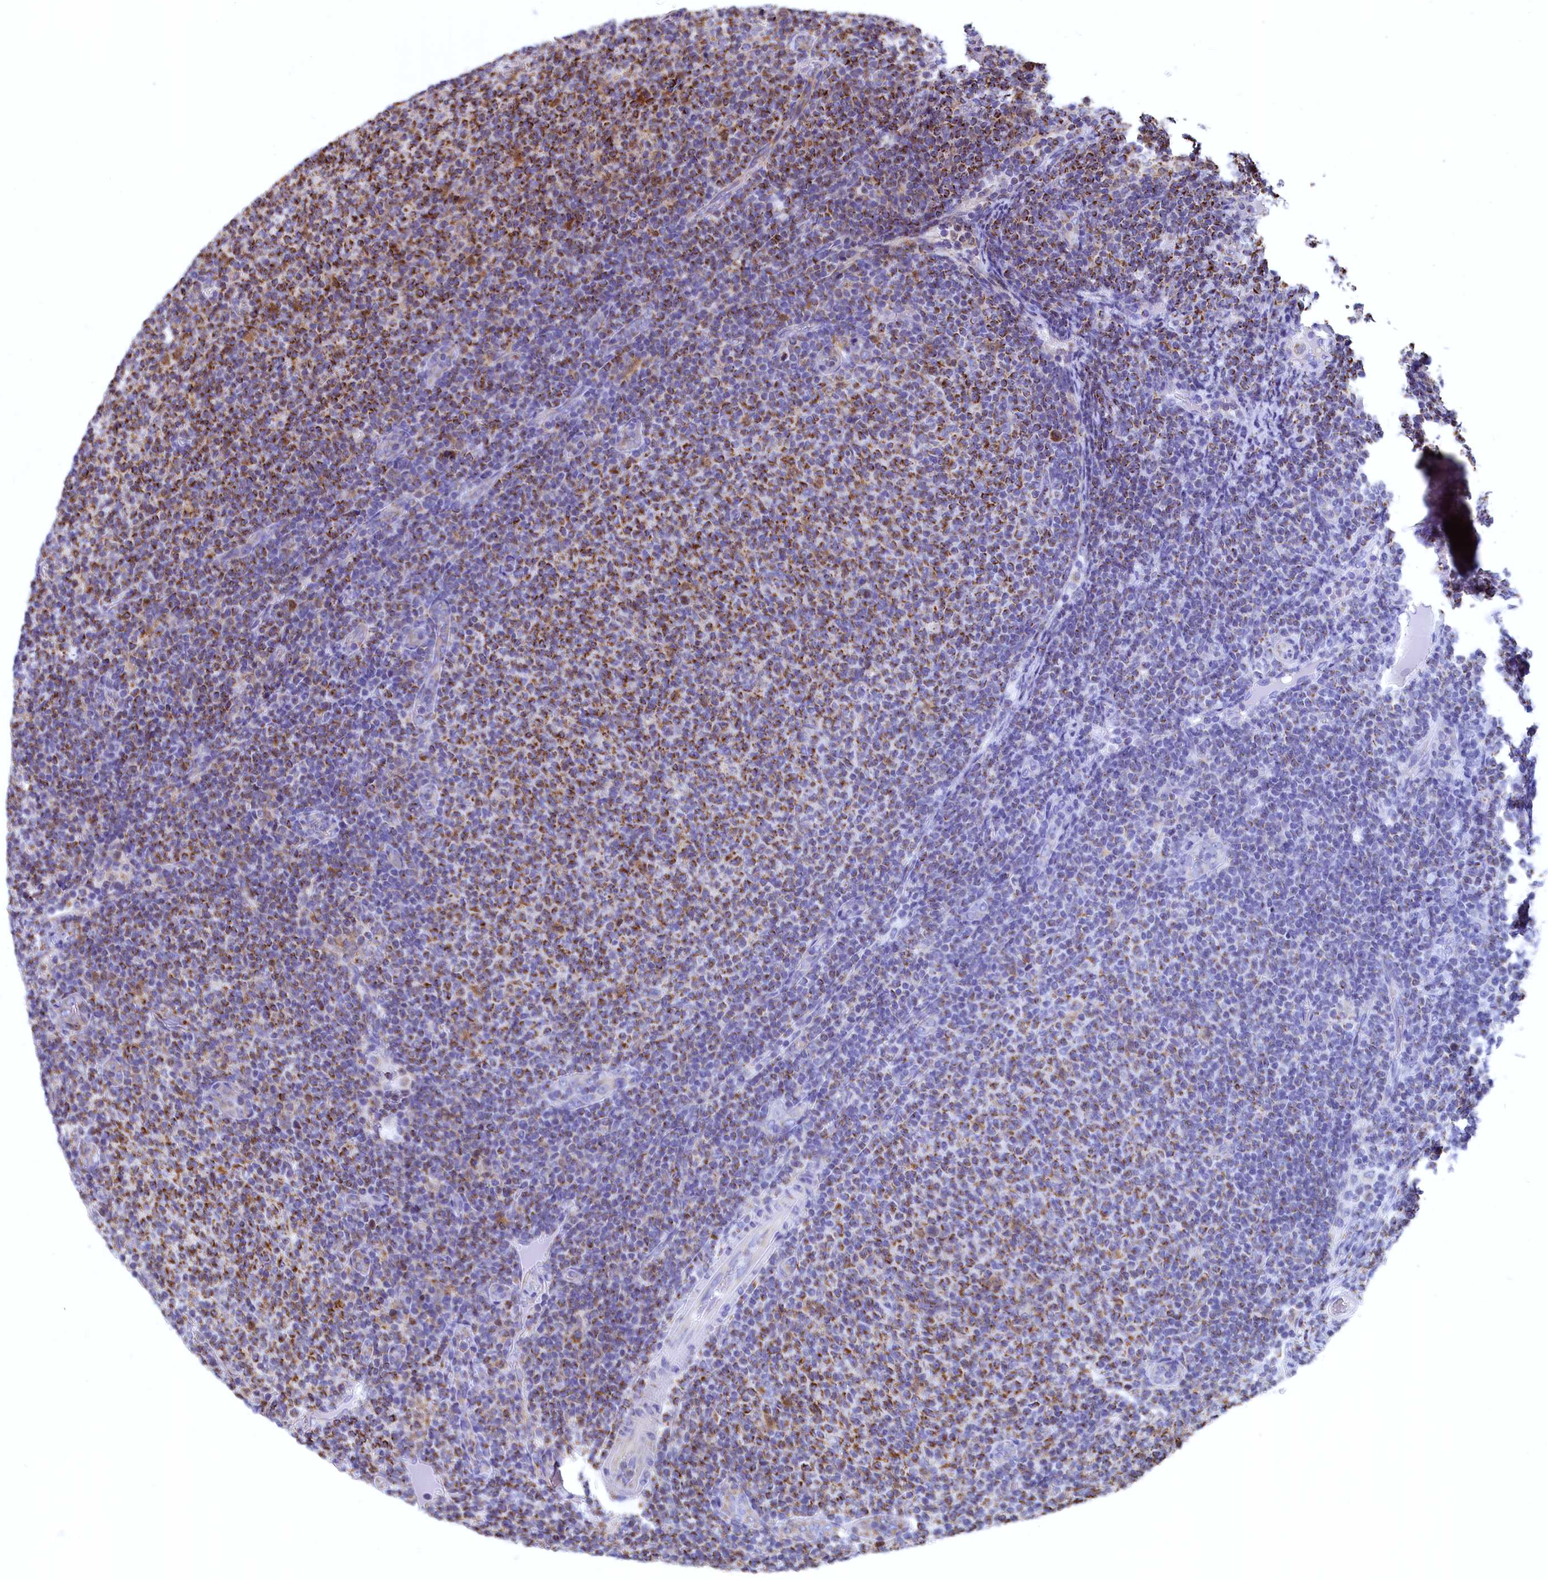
{"staining": {"intensity": "moderate", "quantity": "25%-75%", "location": "cytoplasmic/membranous"}, "tissue": "lymphoma", "cell_type": "Tumor cells", "image_type": "cancer", "snomed": [{"axis": "morphology", "description": "Malignant lymphoma, non-Hodgkin's type, Low grade"}, {"axis": "topography", "description": "Lymph node"}], "caption": "Low-grade malignant lymphoma, non-Hodgkin's type stained with DAB immunohistochemistry (IHC) displays medium levels of moderate cytoplasmic/membranous staining in approximately 25%-75% of tumor cells.", "gene": "COX17", "patient": {"sex": "male", "age": 66}}